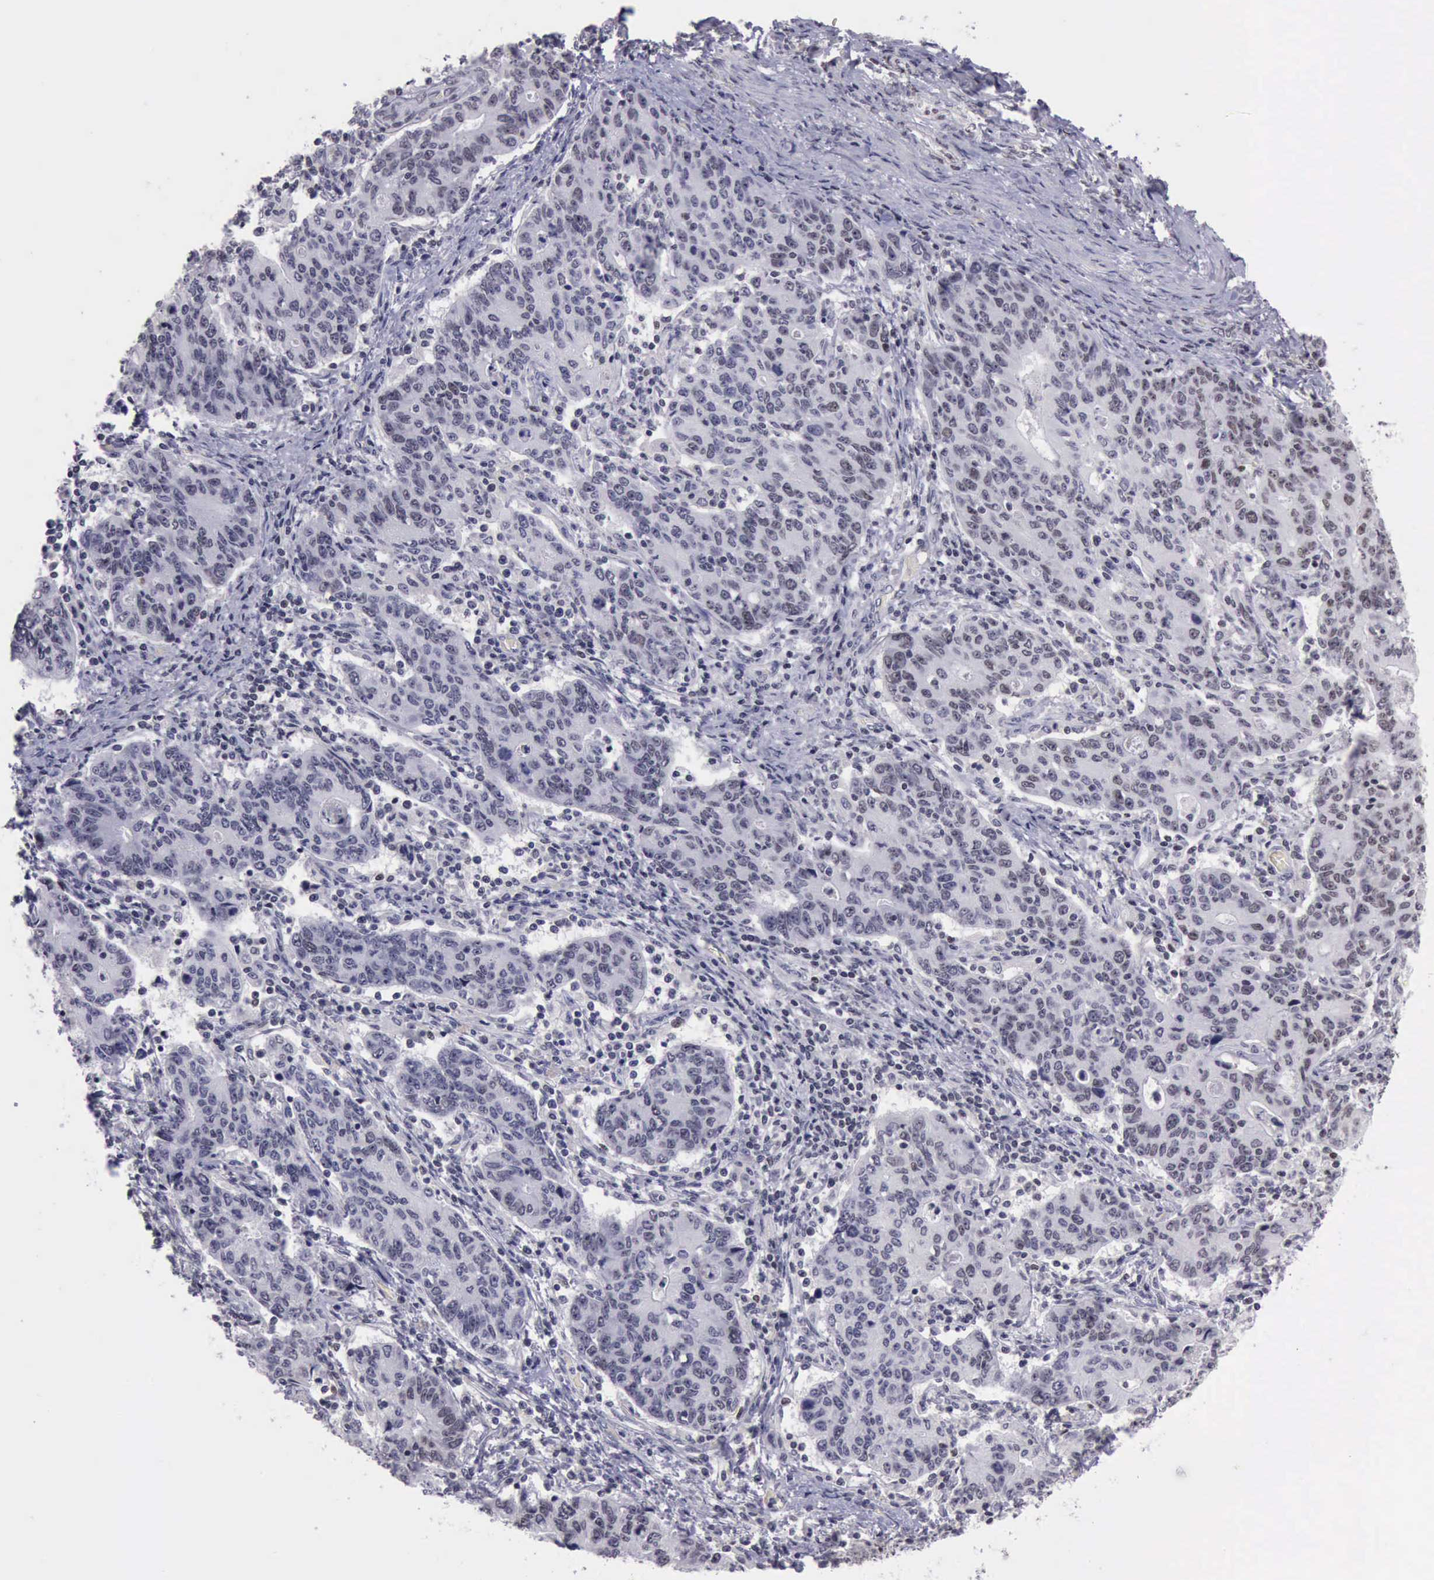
{"staining": {"intensity": "negative", "quantity": "none", "location": "none"}, "tissue": "stomach cancer", "cell_type": "Tumor cells", "image_type": "cancer", "snomed": [{"axis": "morphology", "description": "Adenocarcinoma, NOS"}, {"axis": "topography", "description": "Esophagus"}, {"axis": "topography", "description": "Stomach"}], "caption": "A high-resolution image shows IHC staining of adenocarcinoma (stomach), which shows no significant expression in tumor cells. (DAB (3,3'-diaminobenzidine) immunohistochemistry with hematoxylin counter stain).", "gene": "YY1", "patient": {"sex": "male", "age": 74}}